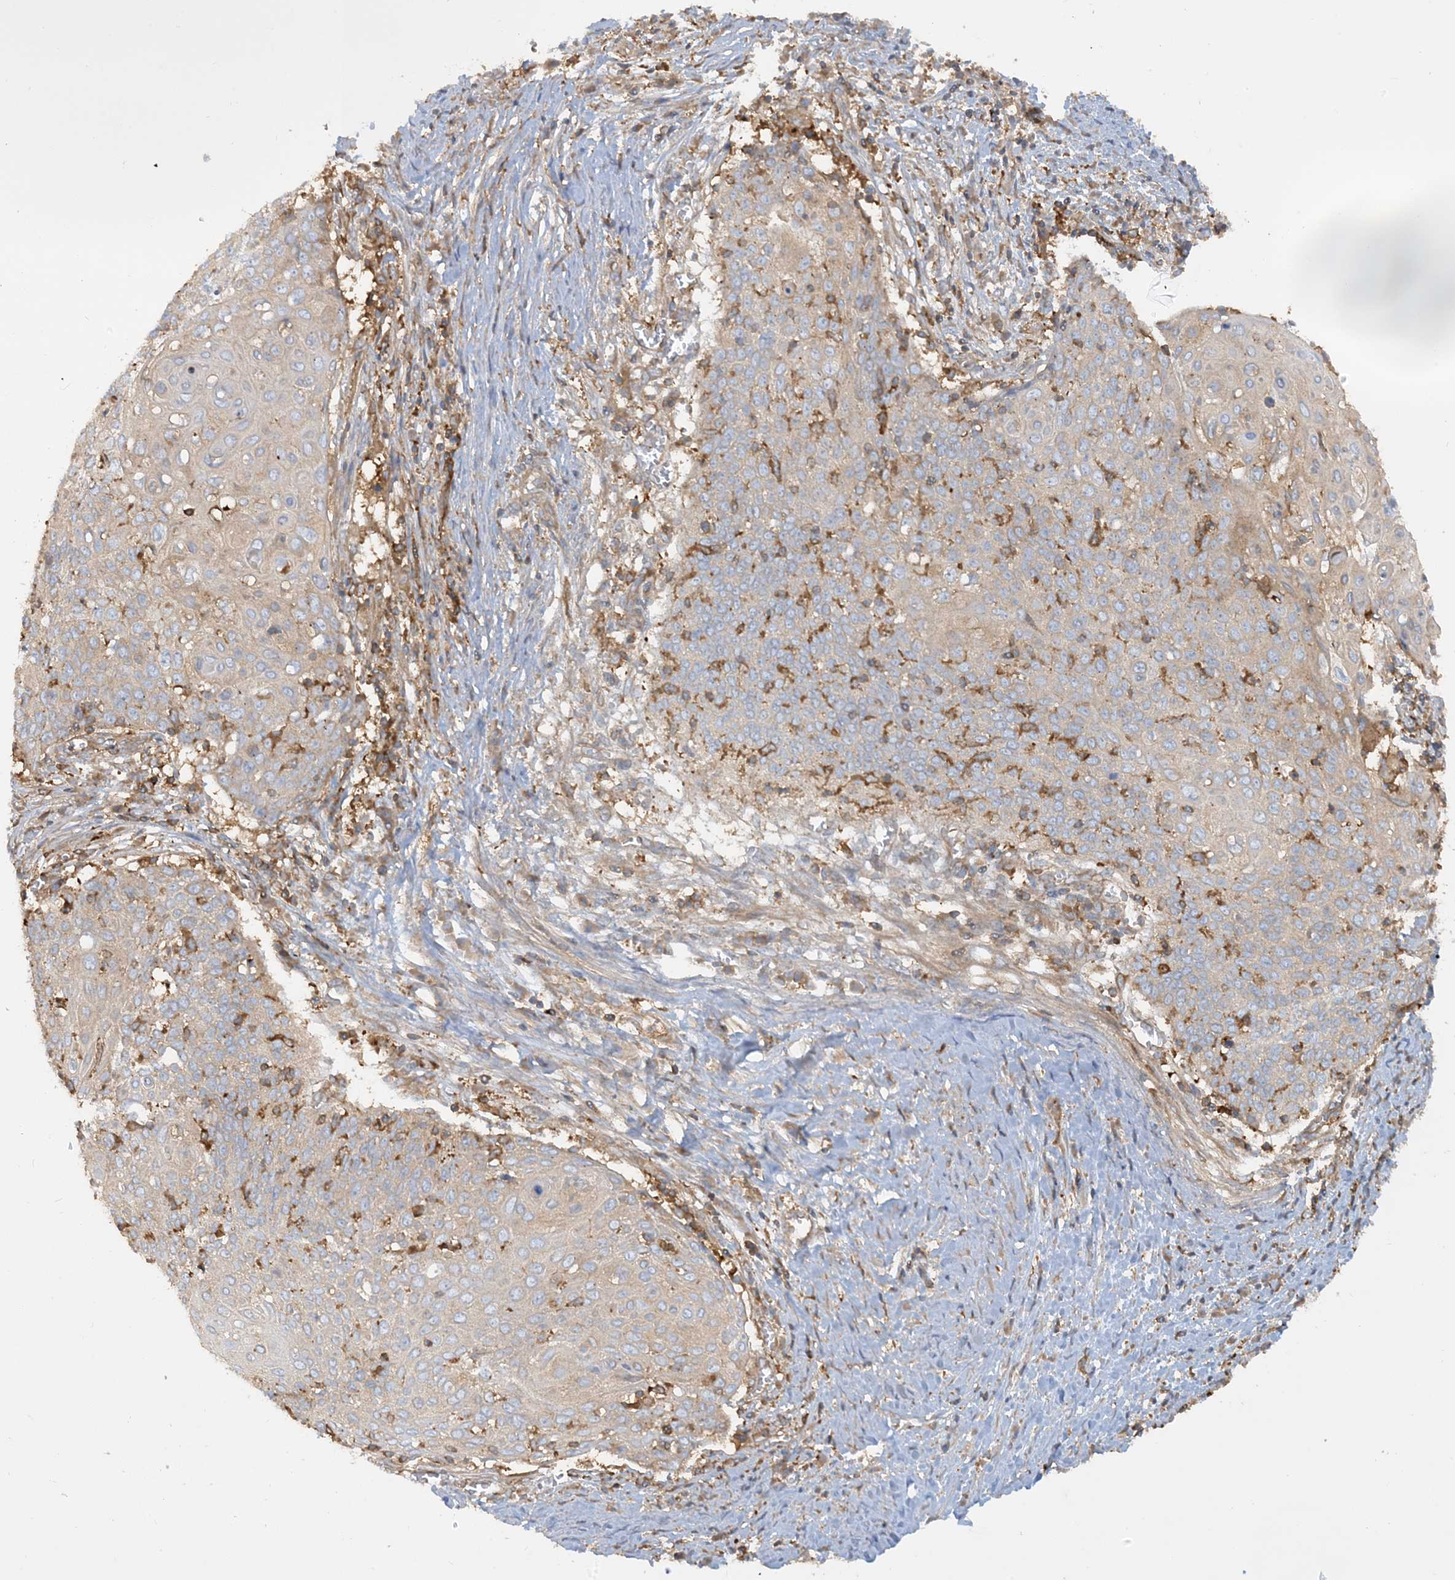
{"staining": {"intensity": "moderate", "quantity": "<25%", "location": "cytoplasmic/membranous"}, "tissue": "cervical cancer", "cell_type": "Tumor cells", "image_type": "cancer", "snomed": [{"axis": "morphology", "description": "Squamous cell carcinoma, NOS"}, {"axis": "topography", "description": "Cervix"}], "caption": "An immunohistochemistry image of neoplastic tissue is shown. Protein staining in brown labels moderate cytoplasmic/membranous positivity in cervical squamous cell carcinoma within tumor cells.", "gene": "SFMBT2", "patient": {"sex": "female", "age": 39}}